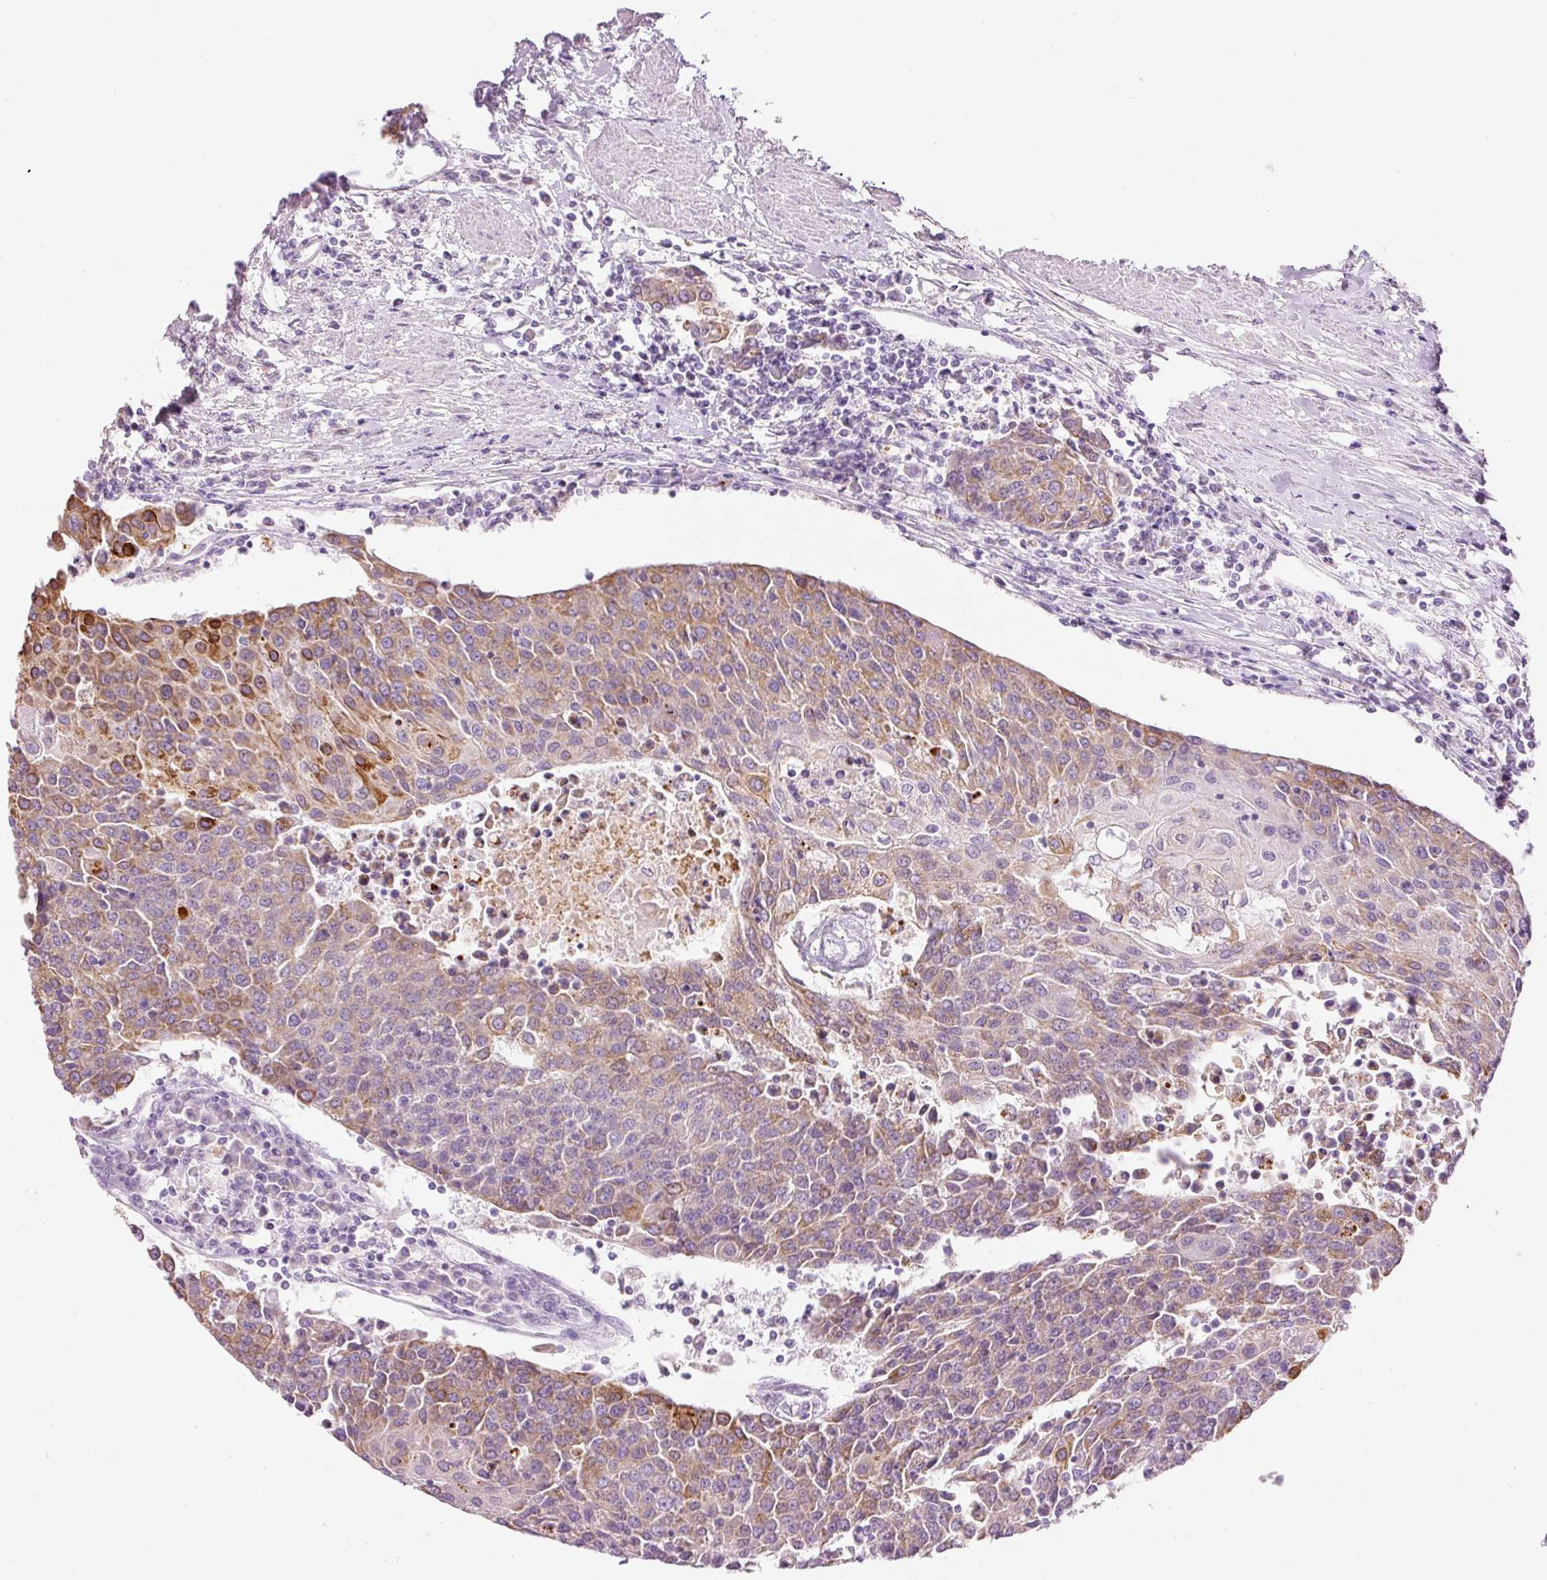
{"staining": {"intensity": "moderate", "quantity": "25%-75%", "location": "cytoplasmic/membranous"}, "tissue": "urothelial cancer", "cell_type": "Tumor cells", "image_type": "cancer", "snomed": [{"axis": "morphology", "description": "Urothelial carcinoma, High grade"}, {"axis": "topography", "description": "Urinary bladder"}], "caption": "Tumor cells display medium levels of moderate cytoplasmic/membranous positivity in approximately 25%-75% of cells in human urothelial cancer.", "gene": "CARD16", "patient": {"sex": "female", "age": 85}}